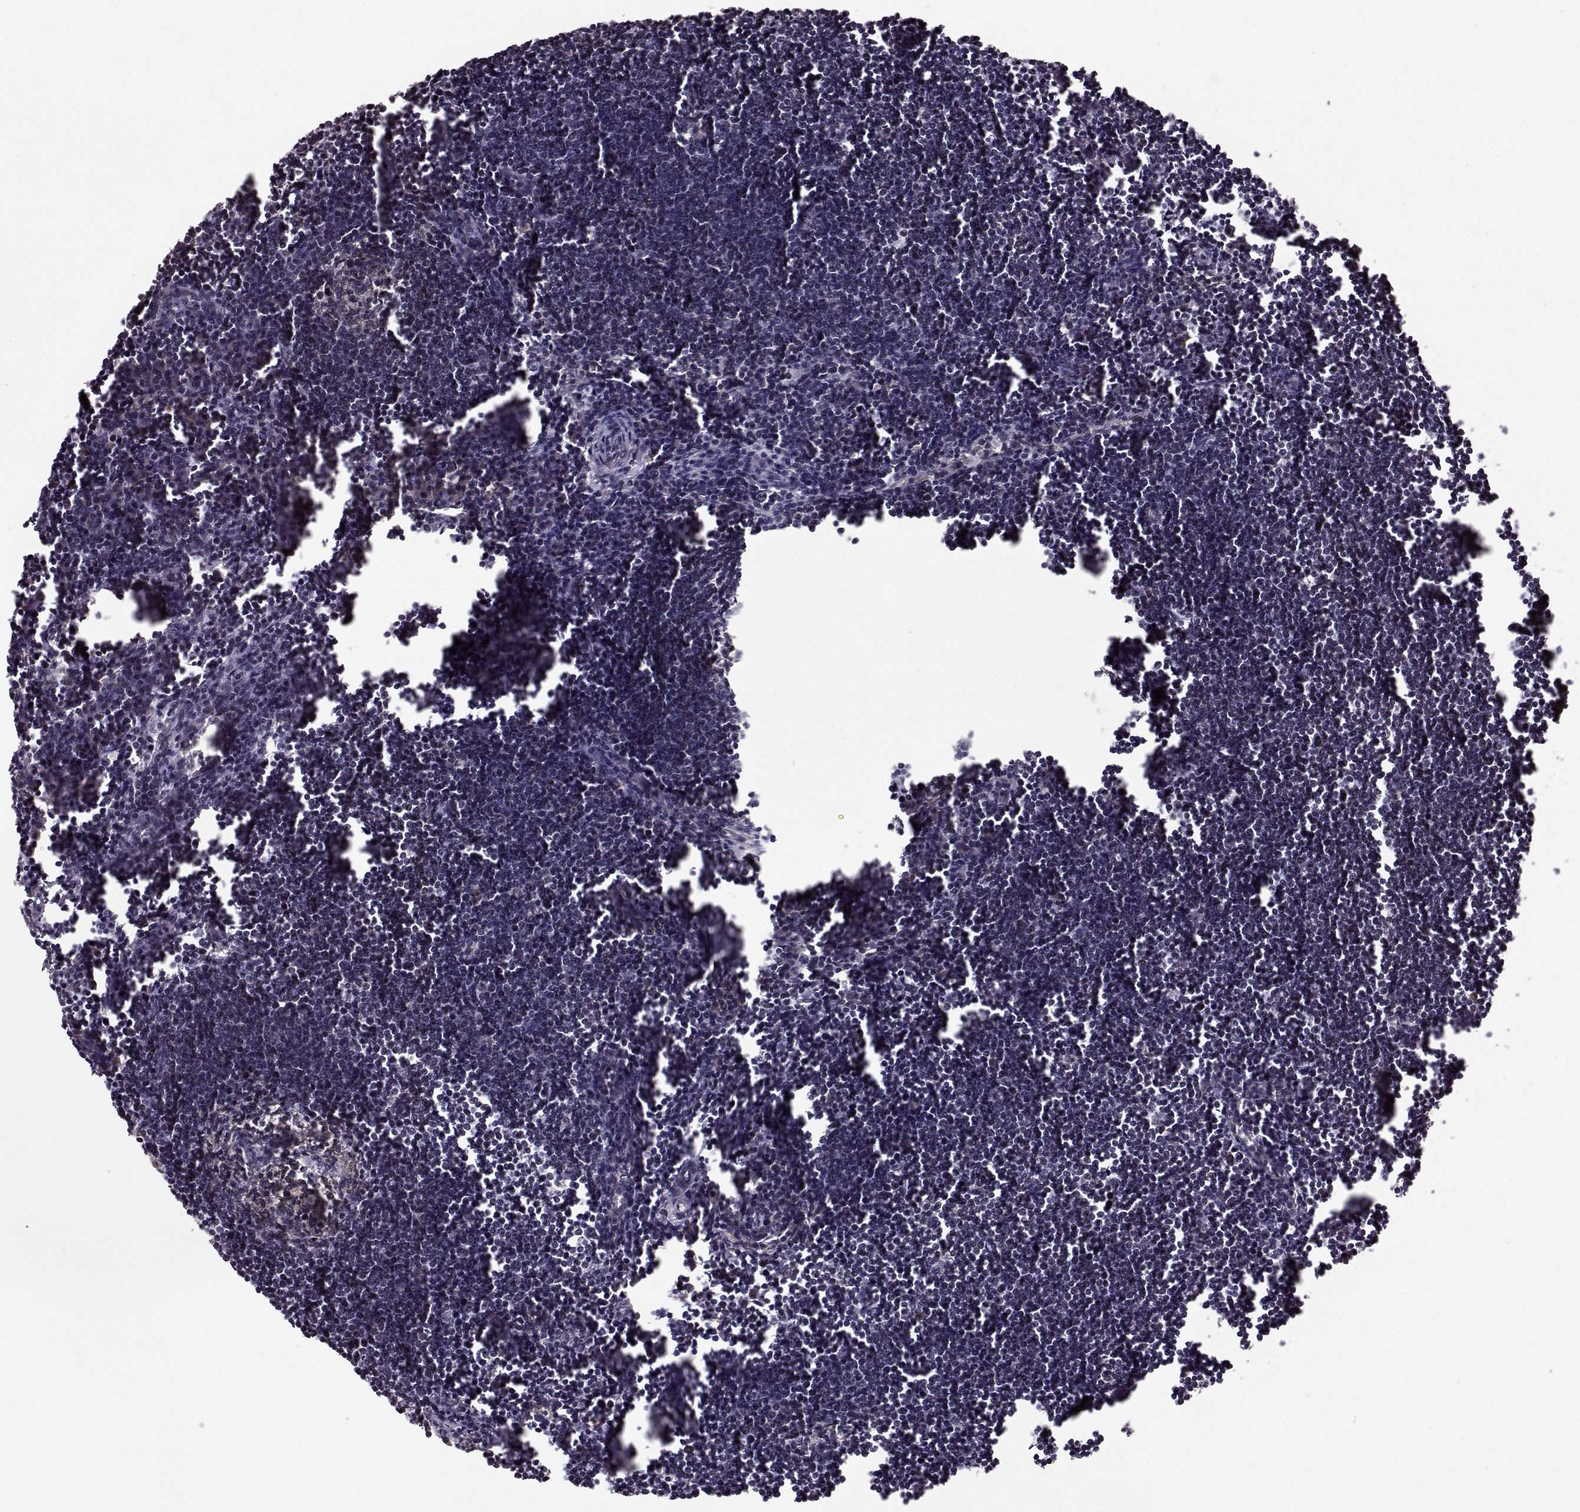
{"staining": {"intensity": "strong", "quantity": "<25%", "location": "nuclear"}, "tissue": "lymph node", "cell_type": "Germinal center cells", "image_type": "normal", "snomed": [{"axis": "morphology", "description": "Normal tissue, NOS"}, {"axis": "topography", "description": "Lymph node"}], "caption": "The histopathology image shows immunohistochemical staining of unremarkable lymph node. There is strong nuclear staining is appreciated in about <25% of germinal center cells.", "gene": "BACH2", "patient": {"sex": "male", "age": 55}}